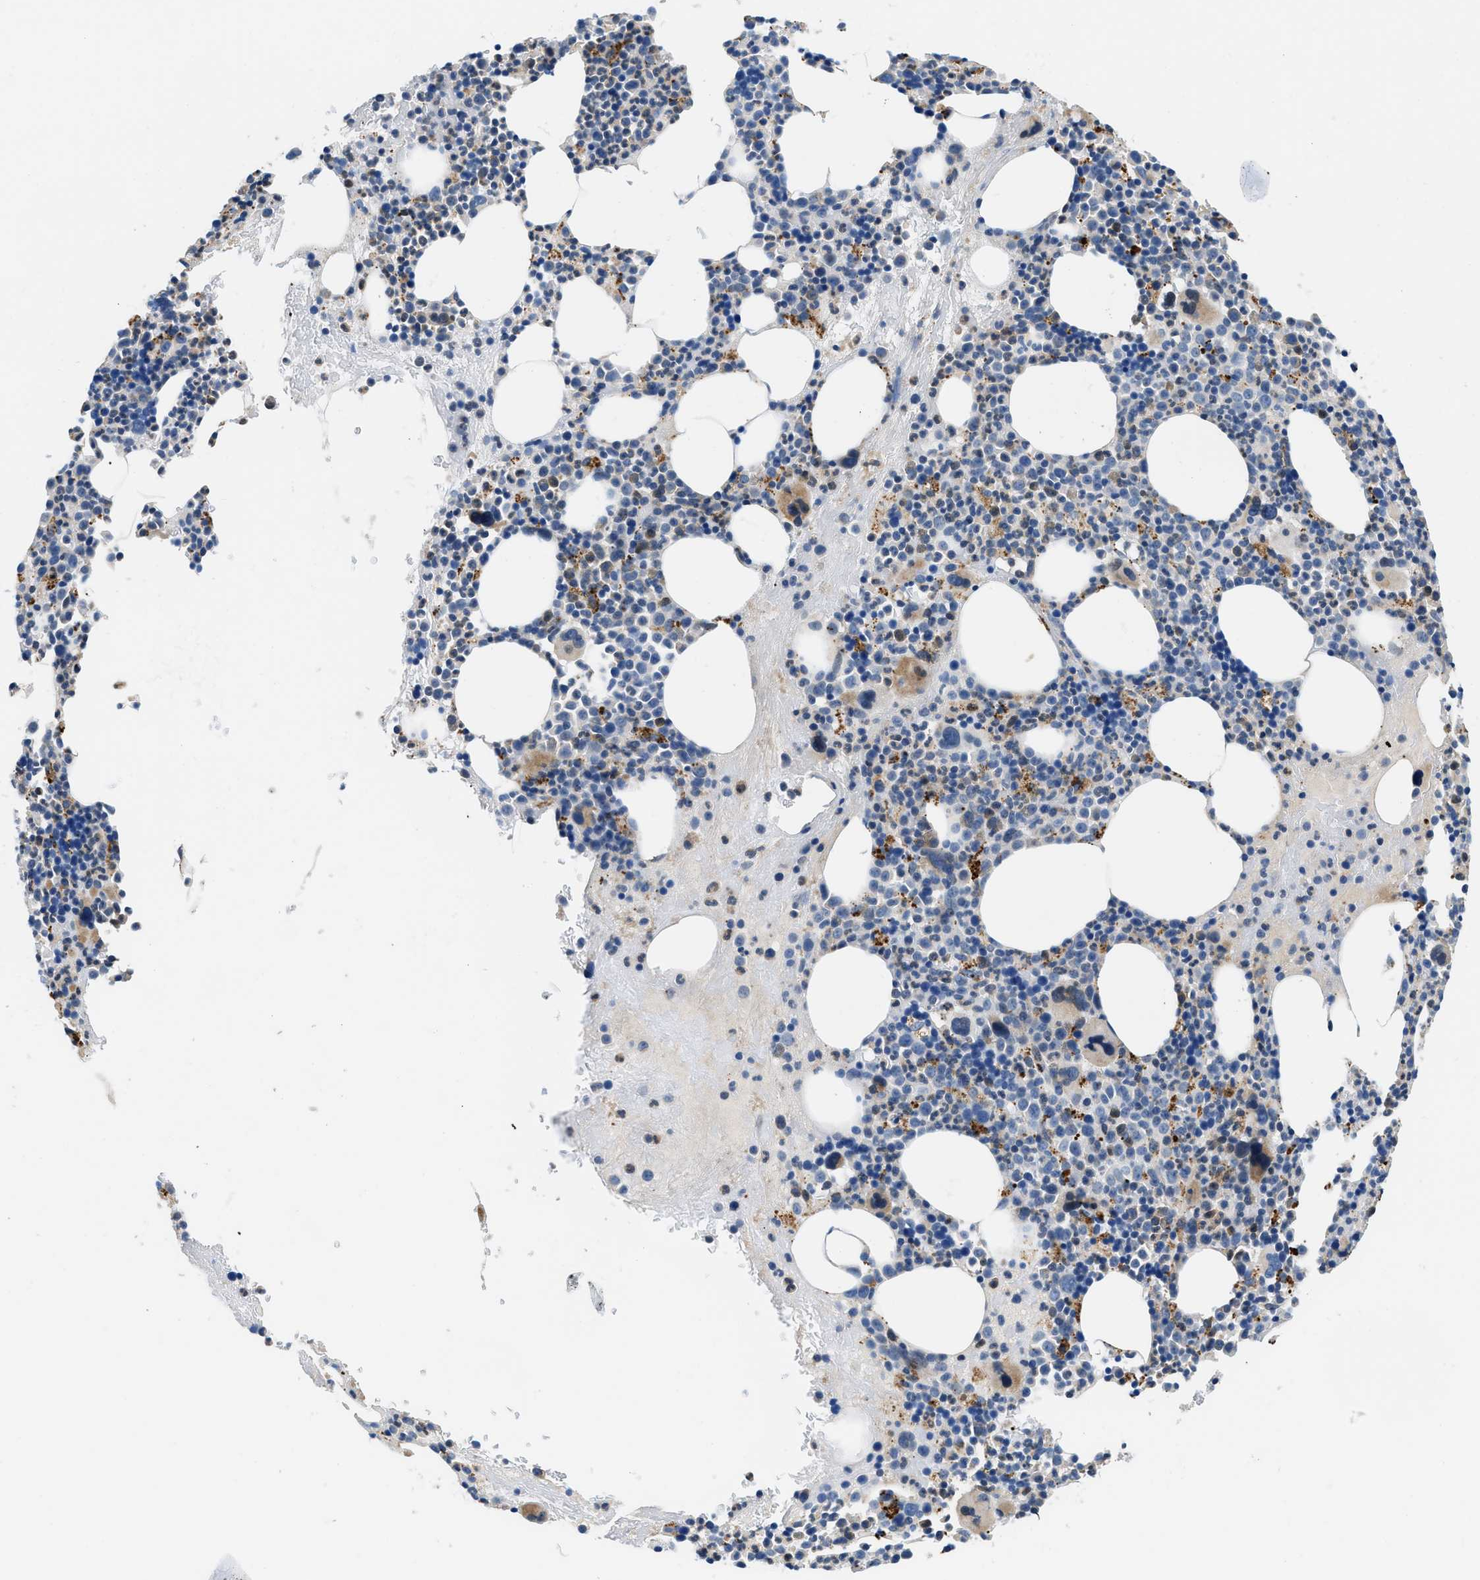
{"staining": {"intensity": "moderate", "quantity": "<25%", "location": "cytoplasmic/membranous"}, "tissue": "bone marrow", "cell_type": "Hematopoietic cells", "image_type": "normal", "snomed": [{"axis": "morphology", "description": "Normal tissue, NOS"}, {"axis": "morphology", "description": "Inflammation, NOS"}, {"axis": "topography", "description": "Bone marrow"}], "caption": "Immunohistochemical staining of unremarkable human bone marrow displays moderate cytoplasmic/membranous protein staining in about <25% of hematopoietic cells.", "gene": "ADGRE3", "patient": {"sex": "male", "age": 73}}